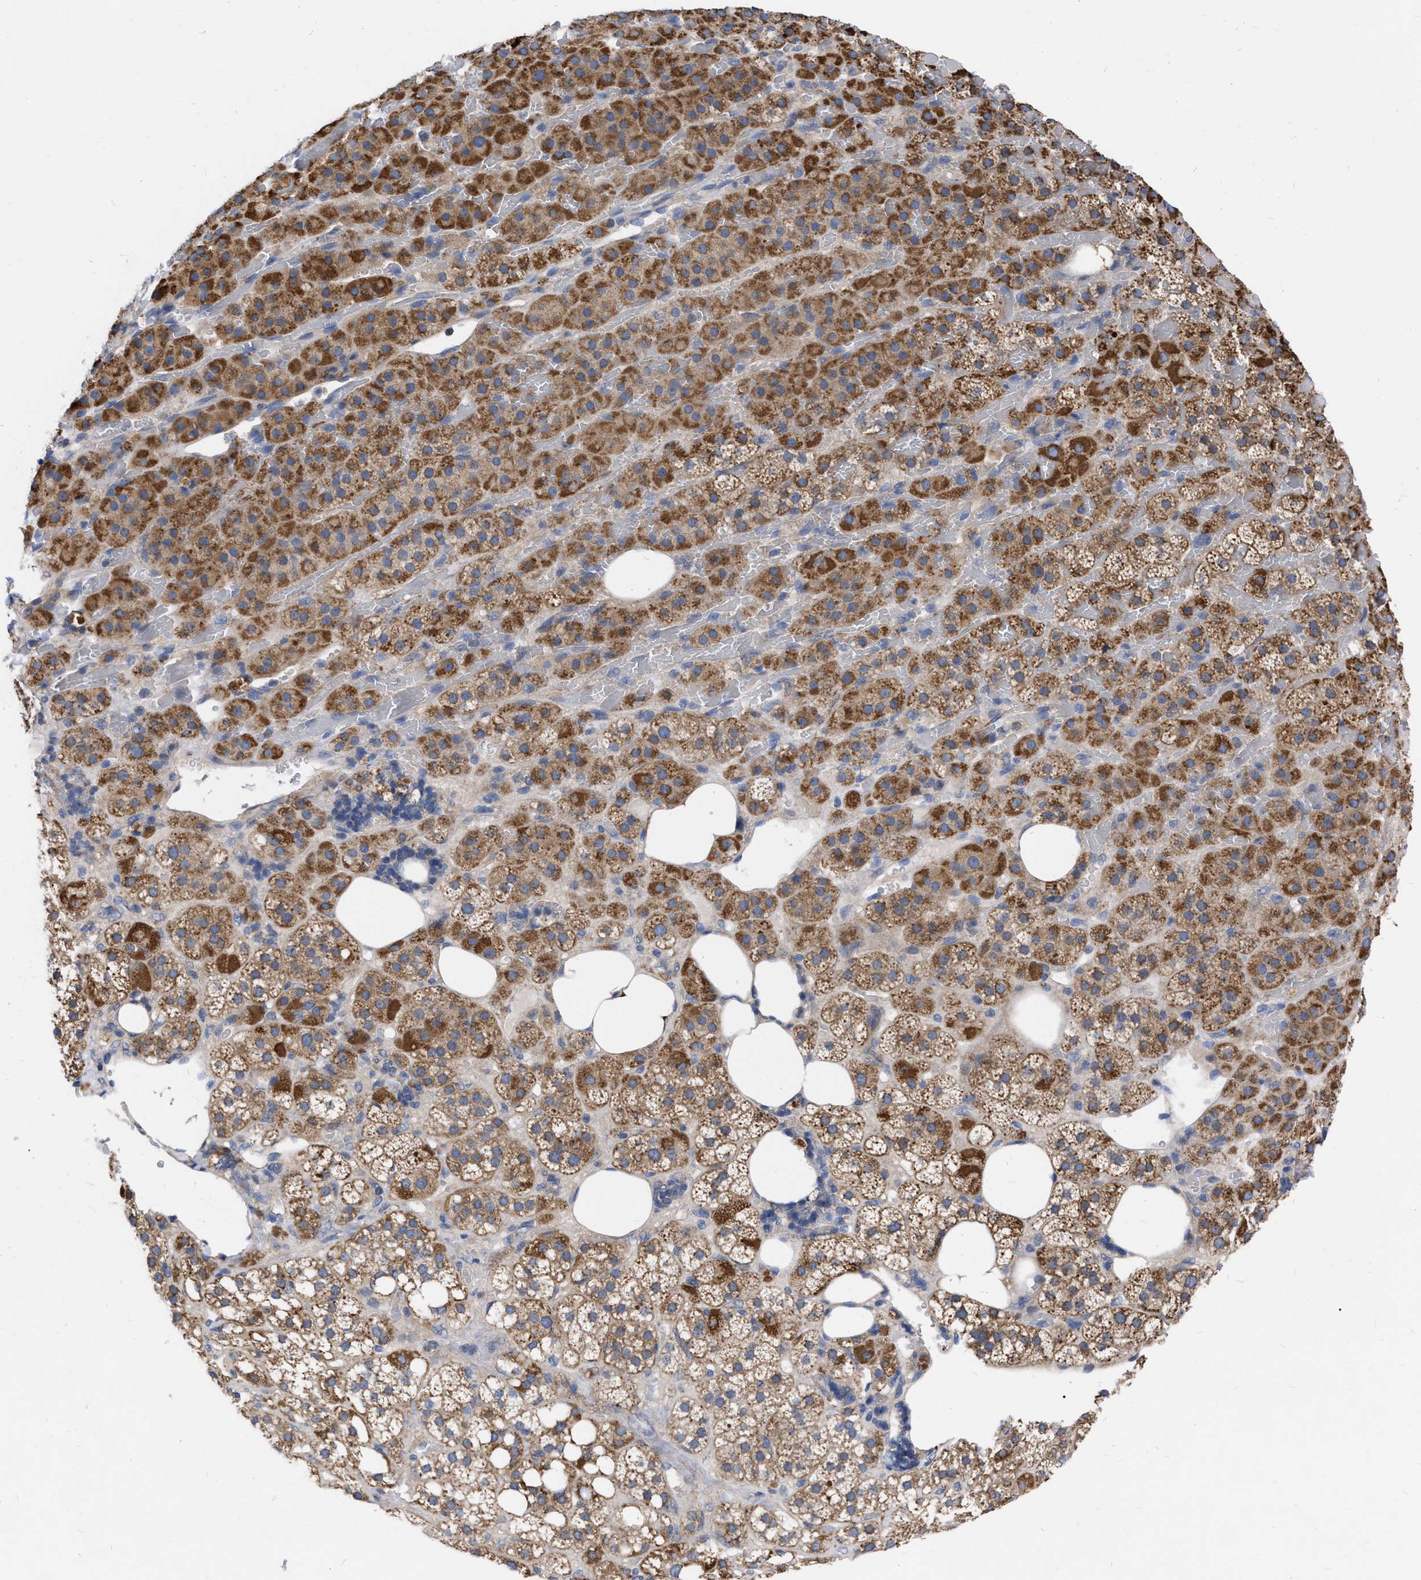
{"staining": {"intensity": "moderate", "quantity": ">75%", "location": "cytoplasmic/membranous"}, "tissue": "adrenal gland", "cell_type": "Glandular cells", "image_type": "normal", "snomed": [{"axis": "morphology", "description": "Normal tissue, NOS"}, {"axis": "topography", "description": "Adrenal gland"}], "caption": "Adrenal gland stained for a protein displays moderate cytoplasmic/membranous positivity in glandular cells. Nuclei are stained in blue.", "gene": "CDKN2C", "patient": {"sex": "female", "age": 59}}